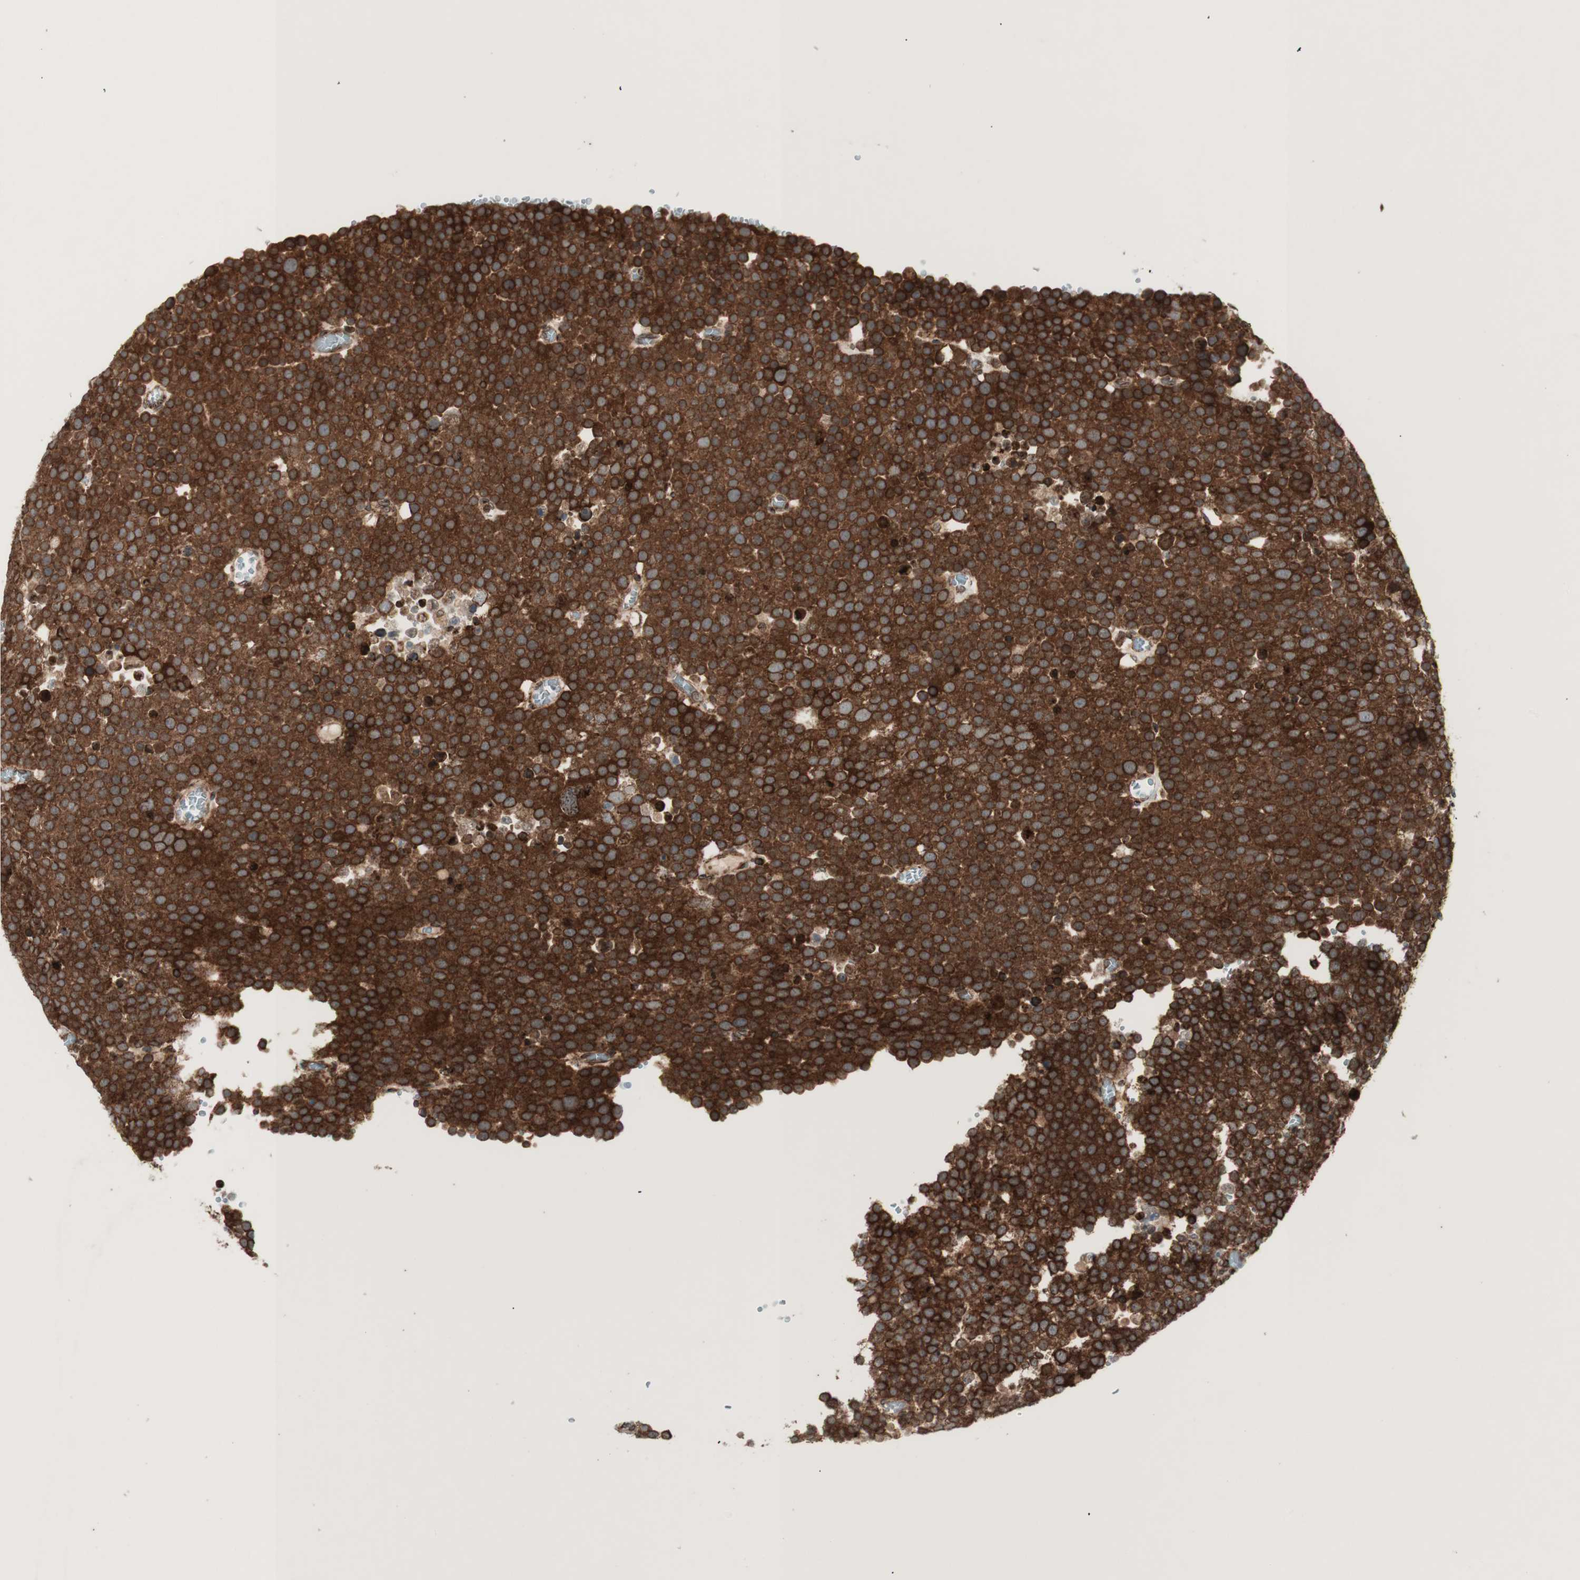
{"staining": {"intensity": "strong", "quantity": ">75%", "location": "cytoplasmic/membranous,nuclear"}, "tissue": "testis cancer", "cell_type": "Tumor cells", "image_type": "cancer", "snomed": [{"axis": "morphology", "description": "Seminoma, NOS"}, {"axis": "topography", "description": "Testis"}], "caption": "Tumor cells exhibit high levels of strong cytoplasmic/membranous and nuclear positivity in approximately >75% of cells in testis cancer.", "gene": "NUP62", "patient": {"sex": "male", "age": 71}}